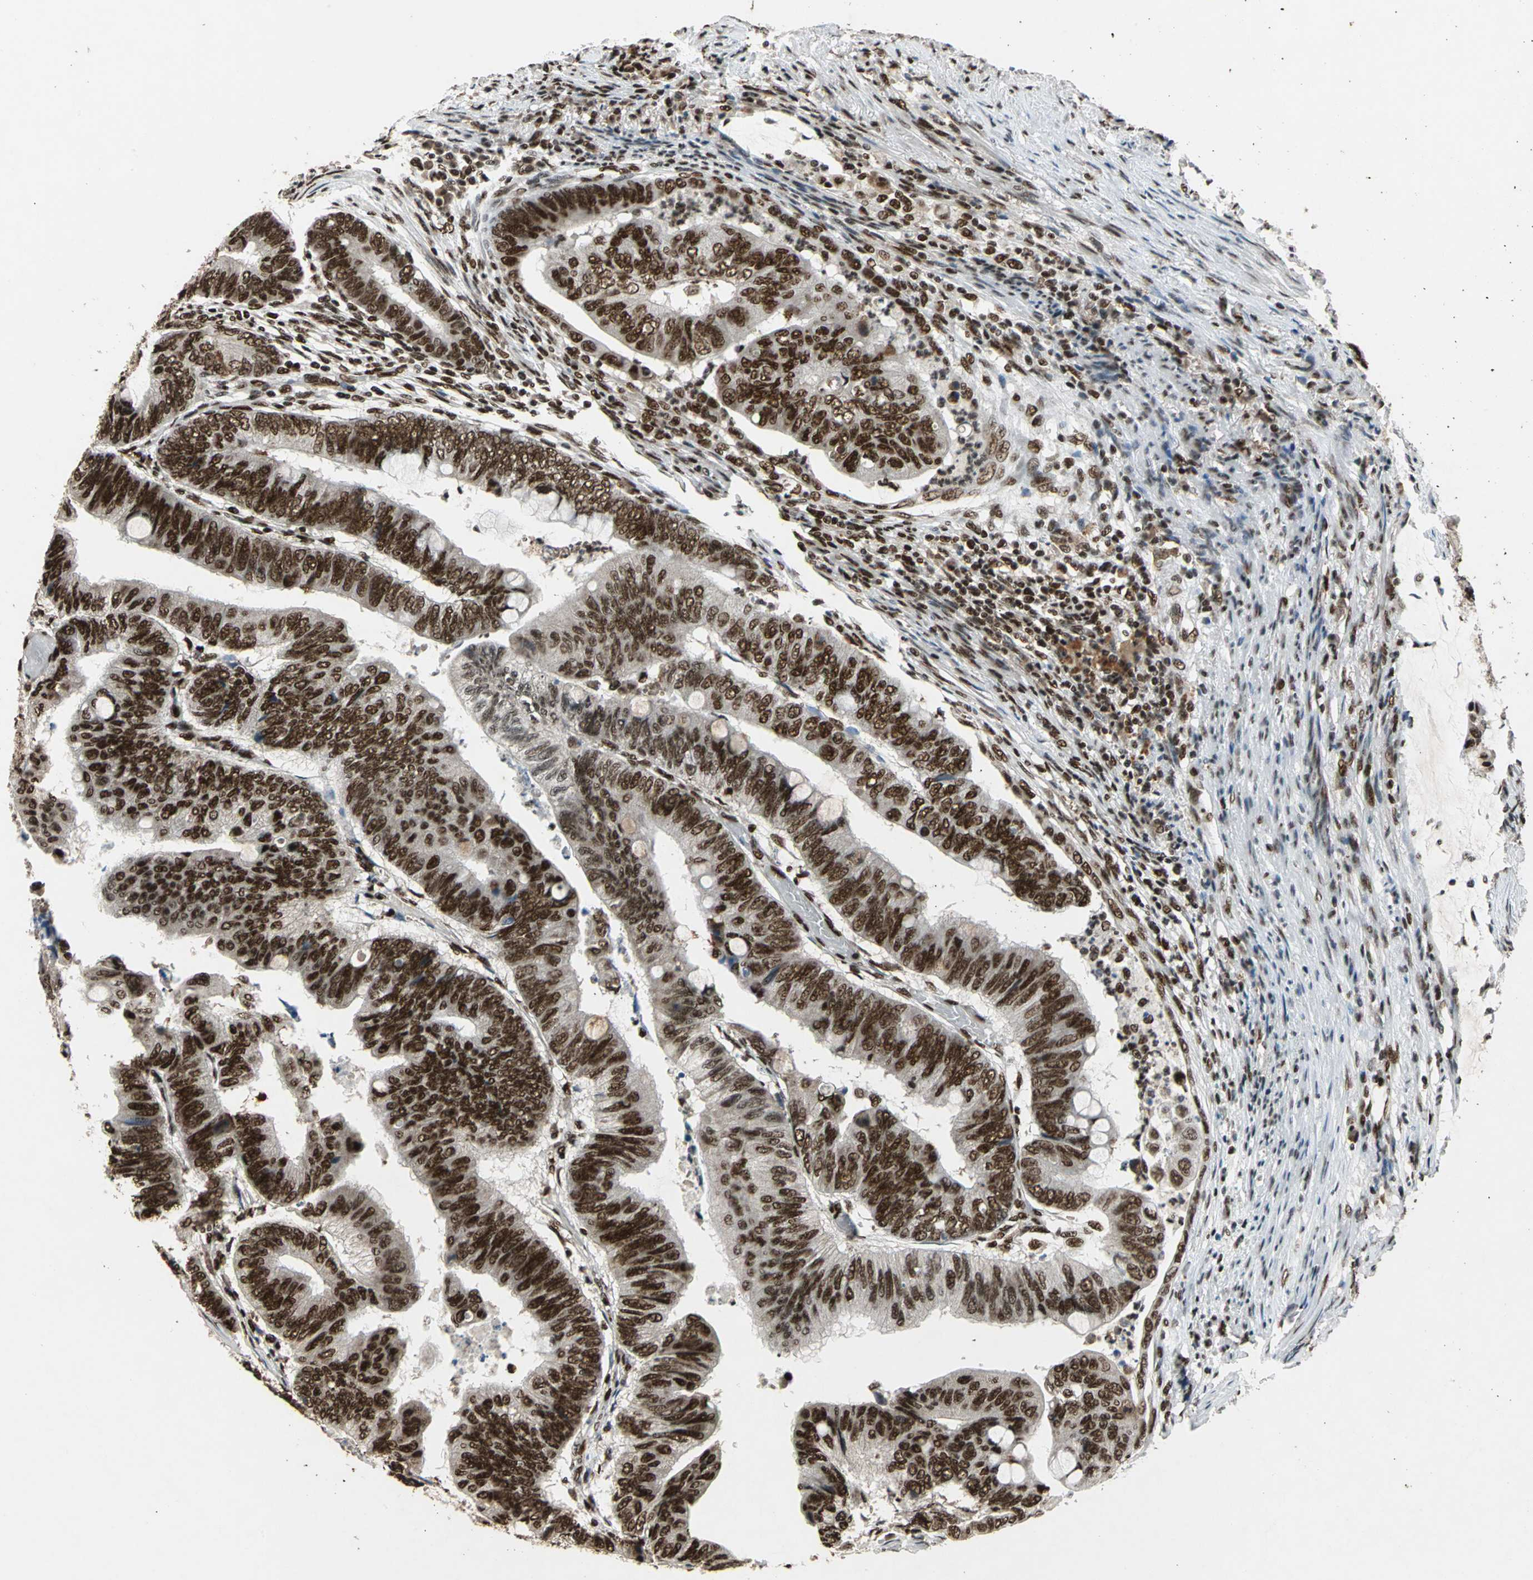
{"staining": {"intensity": "strong", "quantity": ">75%", "location": "nuclear"}, "tissue": "colorectal cancer", "cell_type": "Tumor cells", "image_type": "cancer", "snomed": [{"axis": "morphology", "description": "Normal tissue, NOS"}, {"axis": "morphology", "description": "Adenocarcinoma, NOS"}, {"axis": "topography", "description": "Rectum"}, {"axis": "topography", "description": "Peripheral nerve tissue"}], "caption": "Protein expression analysis of human colorectal adenocarcinoma reveals strong nuclear staining in about >75% of tumor cells.", "gene": "MTA2", "patient": {"sex": "male", "age": 92}}